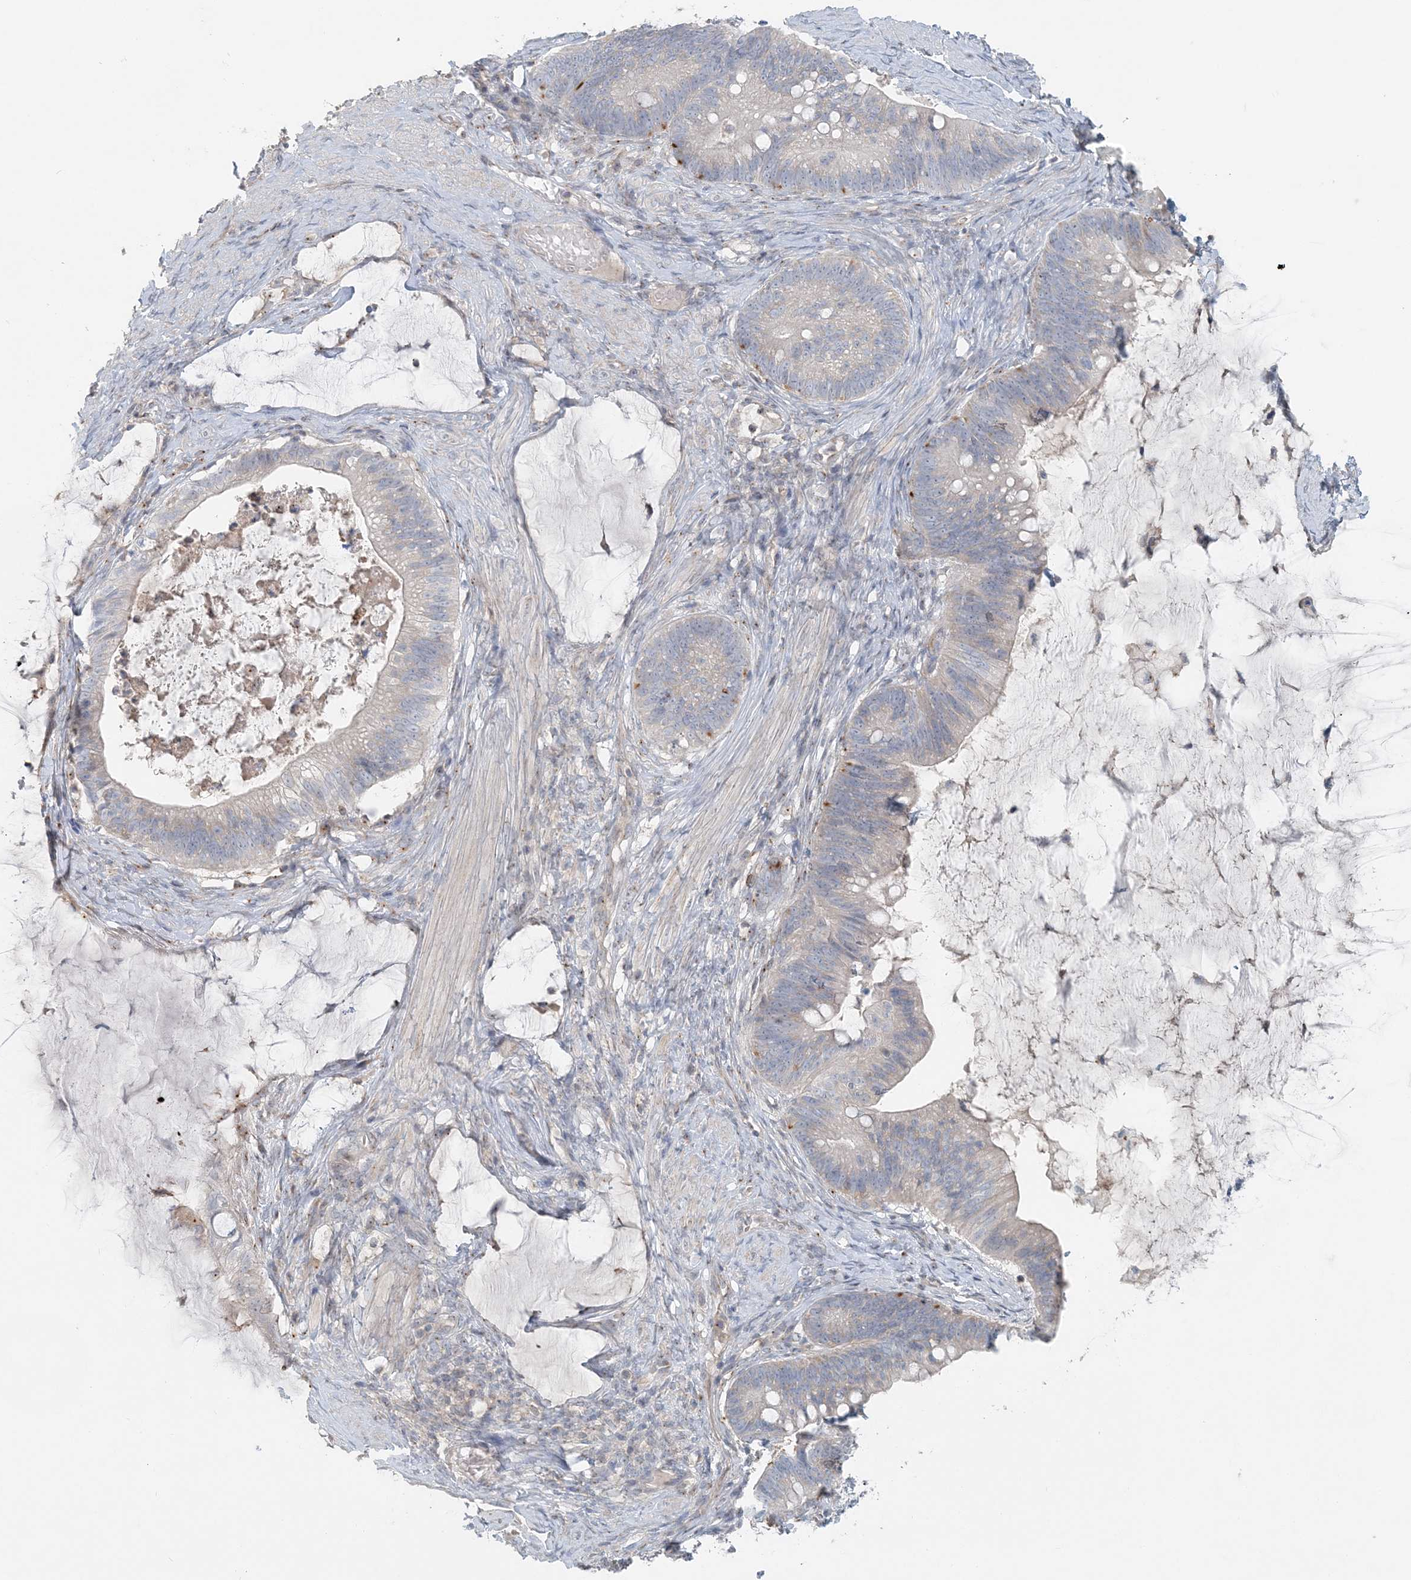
{"staining": {"intensity": "negative", "quantity": "none", "location": "none"}, "tissue": "ovarian cancer", "cell_type": "Tumor cells", "image_type": "cancer", "snomed": [{"axis": "morphology", "description": "Cystadenocarcinoma, mucinous, NOS"}, {"axis": "topography", "description": "Ovary"}], "caption": "A photomicrograph of human mucinous cystadenocarcinoma (ovarian) is negative for staining in tumor cells.", "gene": "NAA11", "patient": {"sex": "female", "age": 61}}